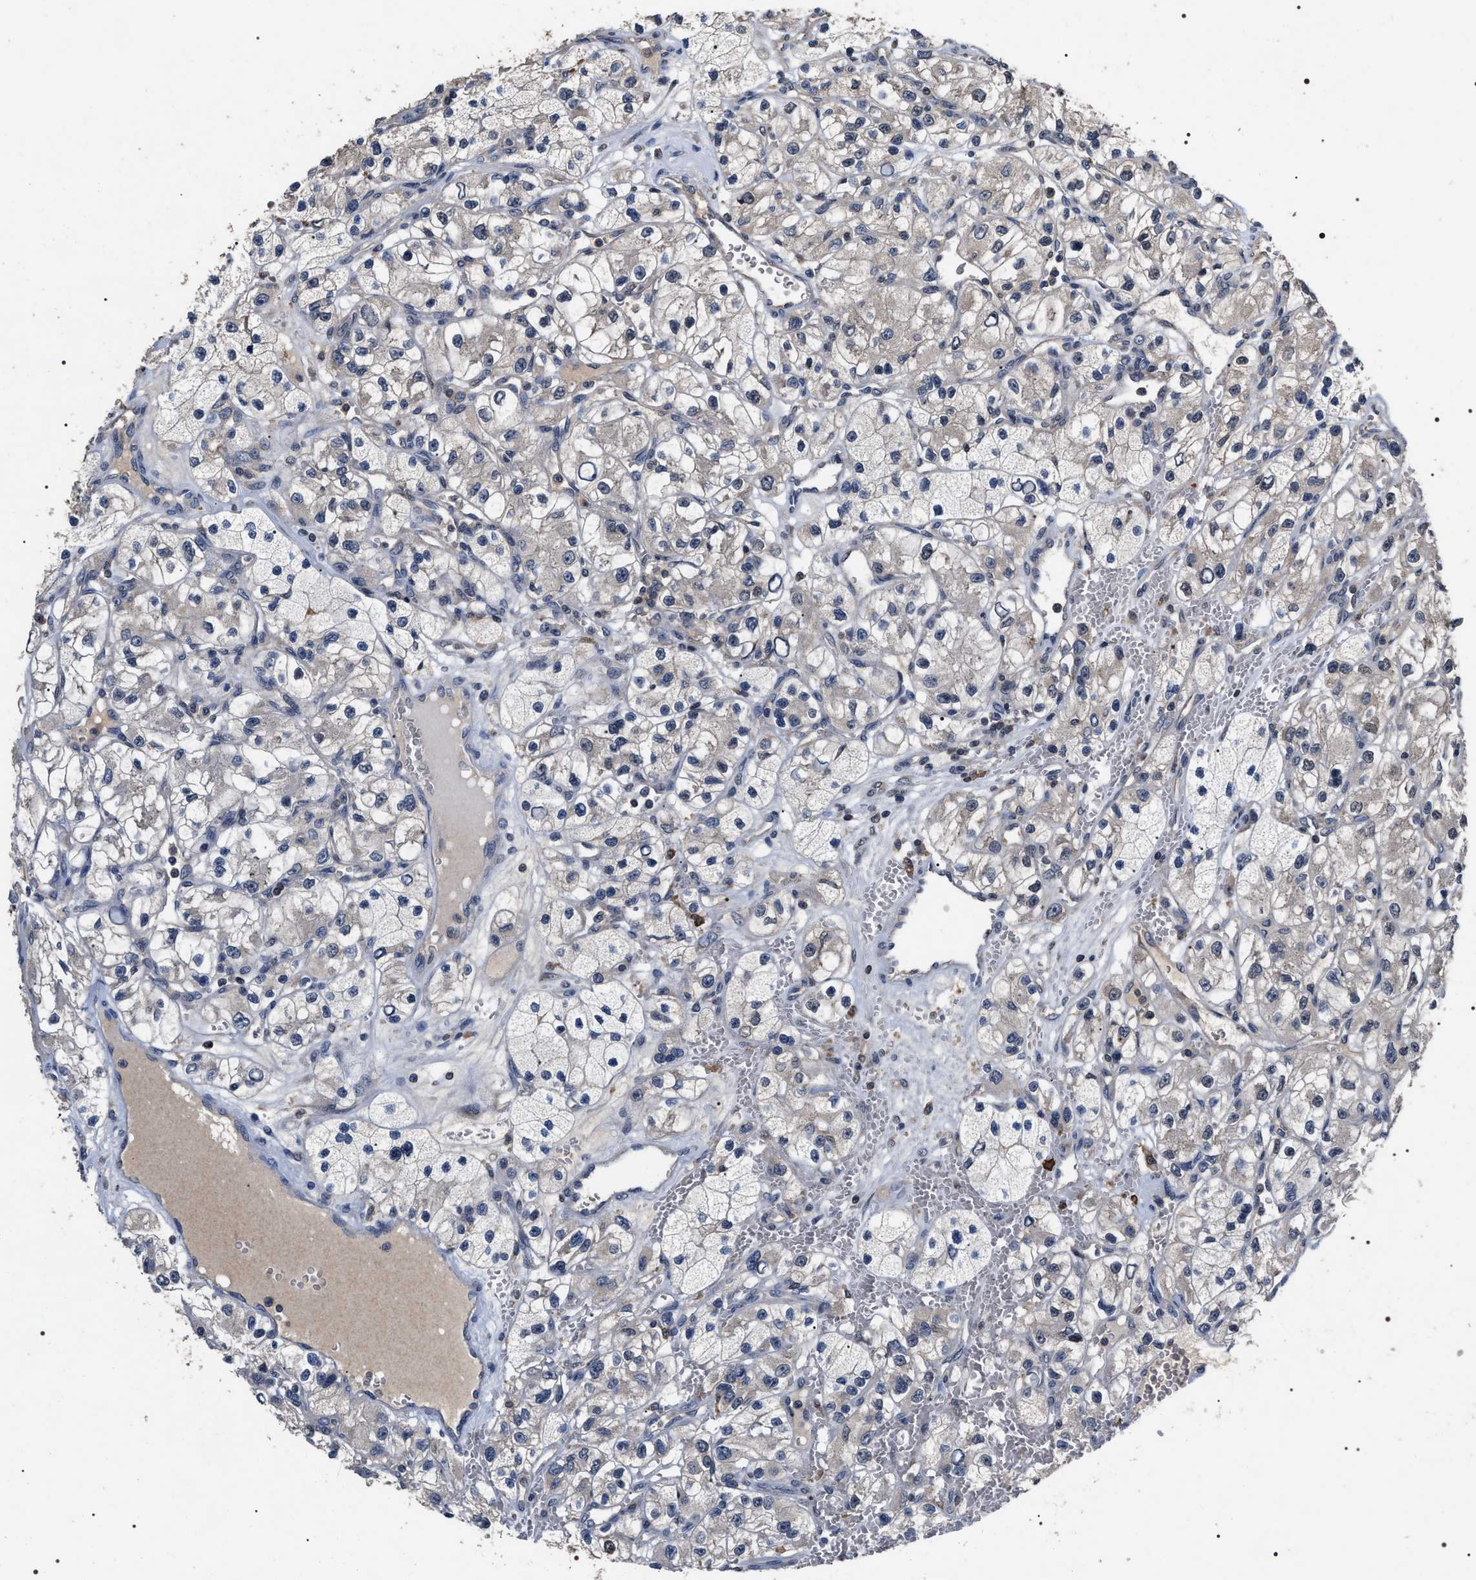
{"staining": {"intensity": "weak", "quantity": "<25%", "location": "cytoplasmic/membranous"}, "tissue": "renal cancer", "cell_type": "Tumor cells", "image_type": "cancer", "snomed": [{"axis": "morphology", "description": "Adenocarcinoma, NOS"}, {"axis": "topography", "description": "Kidney"}], "caption": "The histopathology image demonstrates no staining of tumor cells in renal cancer (adenocarcinoma). Brightfield microscopy of IHC stained with DAB (brown) and hematoxylin (blue), captured at high magnification.", "gene": "UPF3A", "patient": {"sex": "female", "age": 57}}